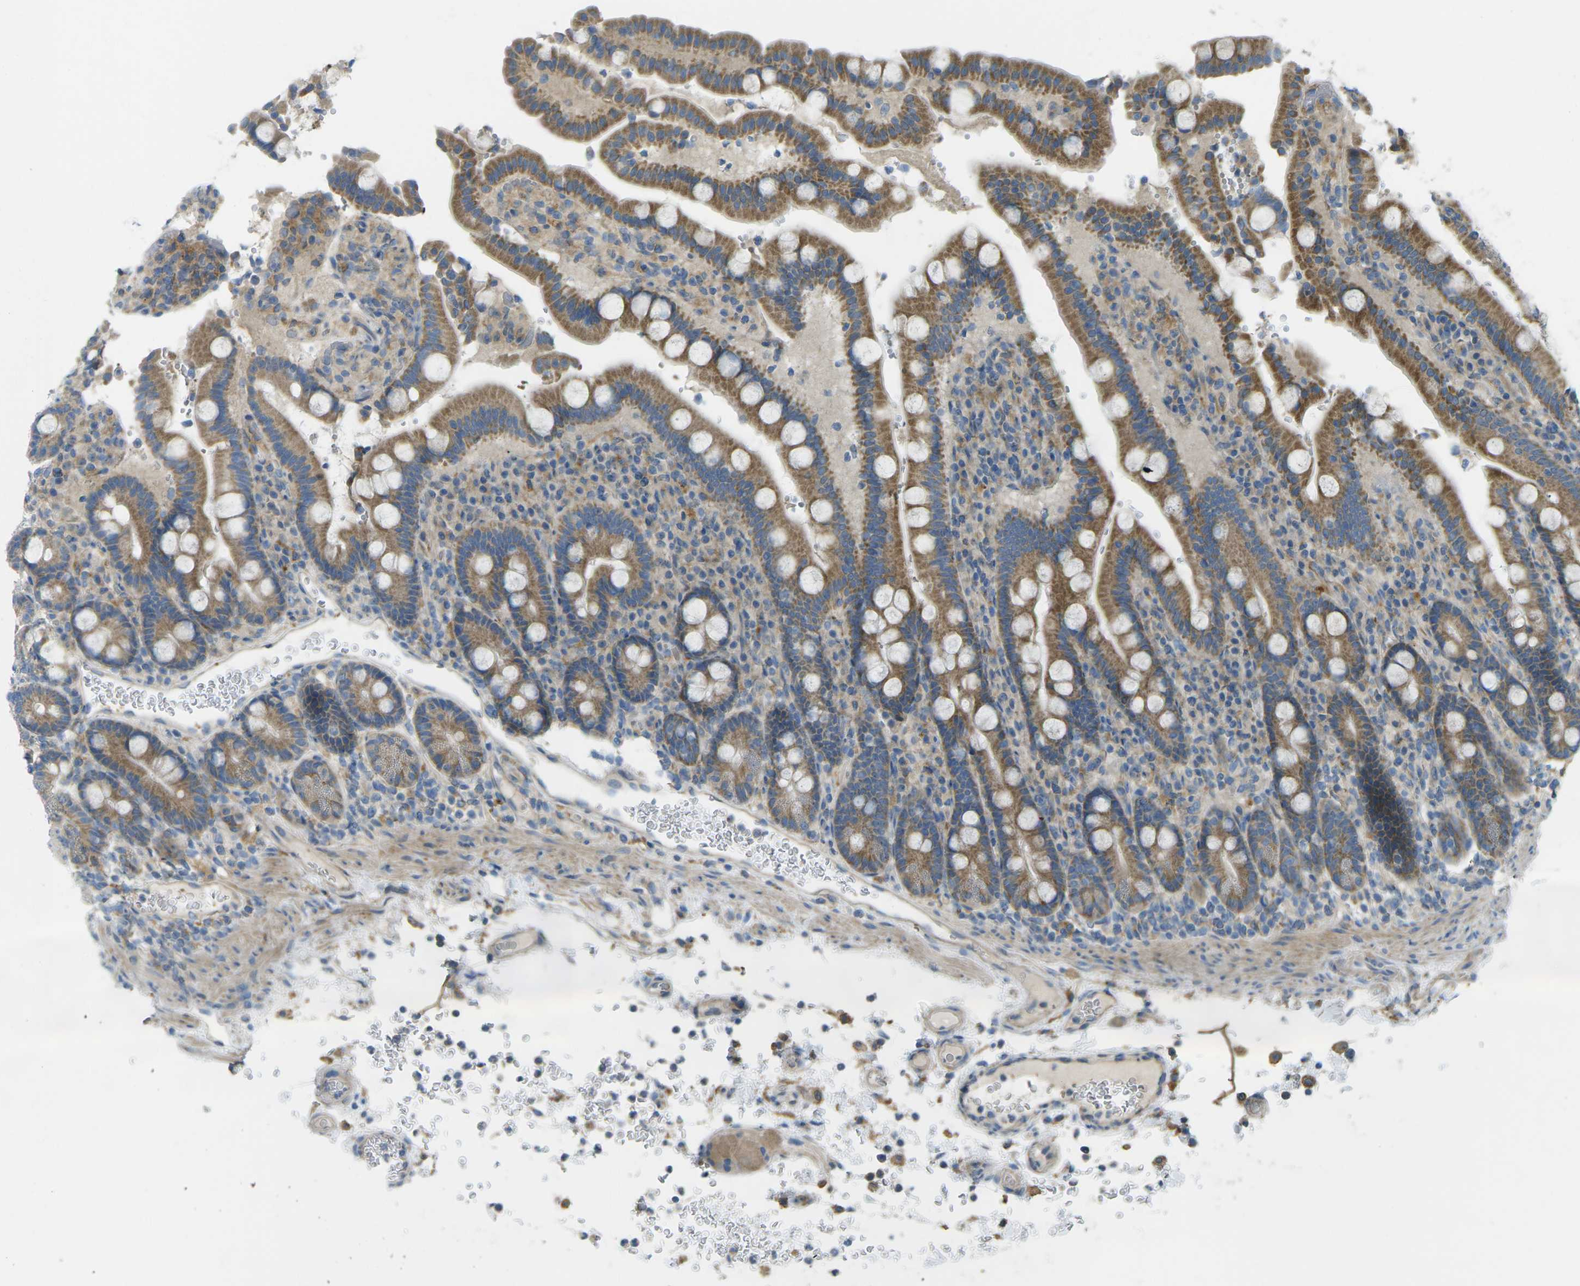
{"staining": {"intensity": "moderate", "quantity": ">75%", "location": "cytoplasmic/membranous"}, "tissue": "duodenum", "cell_type": "Glandular cells", "image_type": "normal", "snomed": [{"axis": "morphology", "description": "Normal tissue, NOS"}, {"axis": "topography", "description": "Small intestine, NOS"}], "caption": "Glandular cells show medium levels of moderate cytoplasmic/membranous staining in approximately >75% of cells in benign human duodenum.", "gene": "MYLK4", "patient": {"sex": "female", "age": 71}}